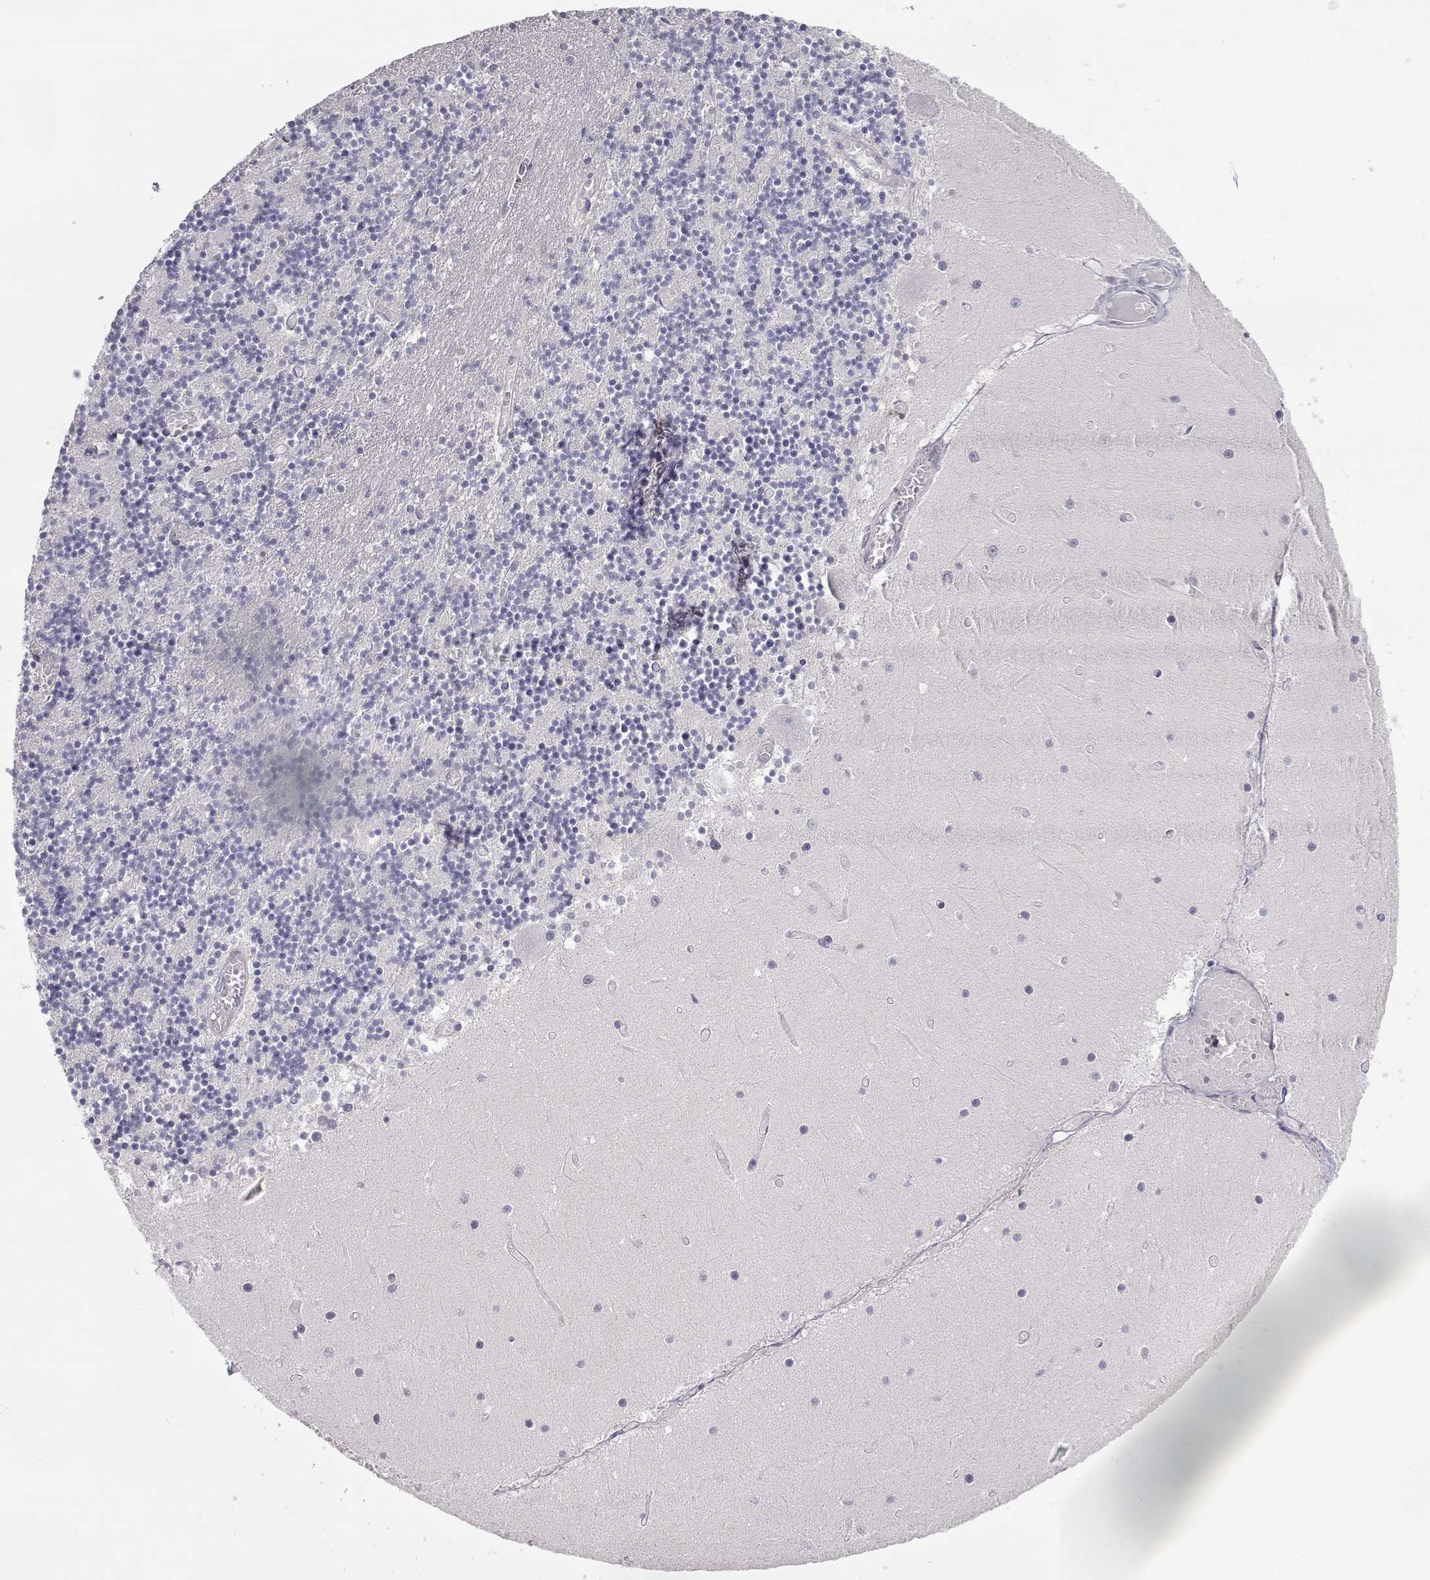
{"staining": {"intensity": "negative", "quantity": "none", "location": "none"}, "tissue": "cerebellum", "cell_type": "Cells in granular layer", "image_type": "normal", "snomed": [{"axis": "morphology", "description": "Normal tissue, NOS"}, {"axis": "topography", "description": "Cerebellum"}], "caption": "An immunohistochemistry image of normal cerebellum is shown. There is no staining in cells in granular layer of cerebellum. (Stains: DAB (3,3'-diaminobenzidine) IHC with hematoxylin counter stain, Microscopy: brightfield microscopy at high magnification).", "gene": "NPVF", "patient": {"sex": "female", "age": 28}}